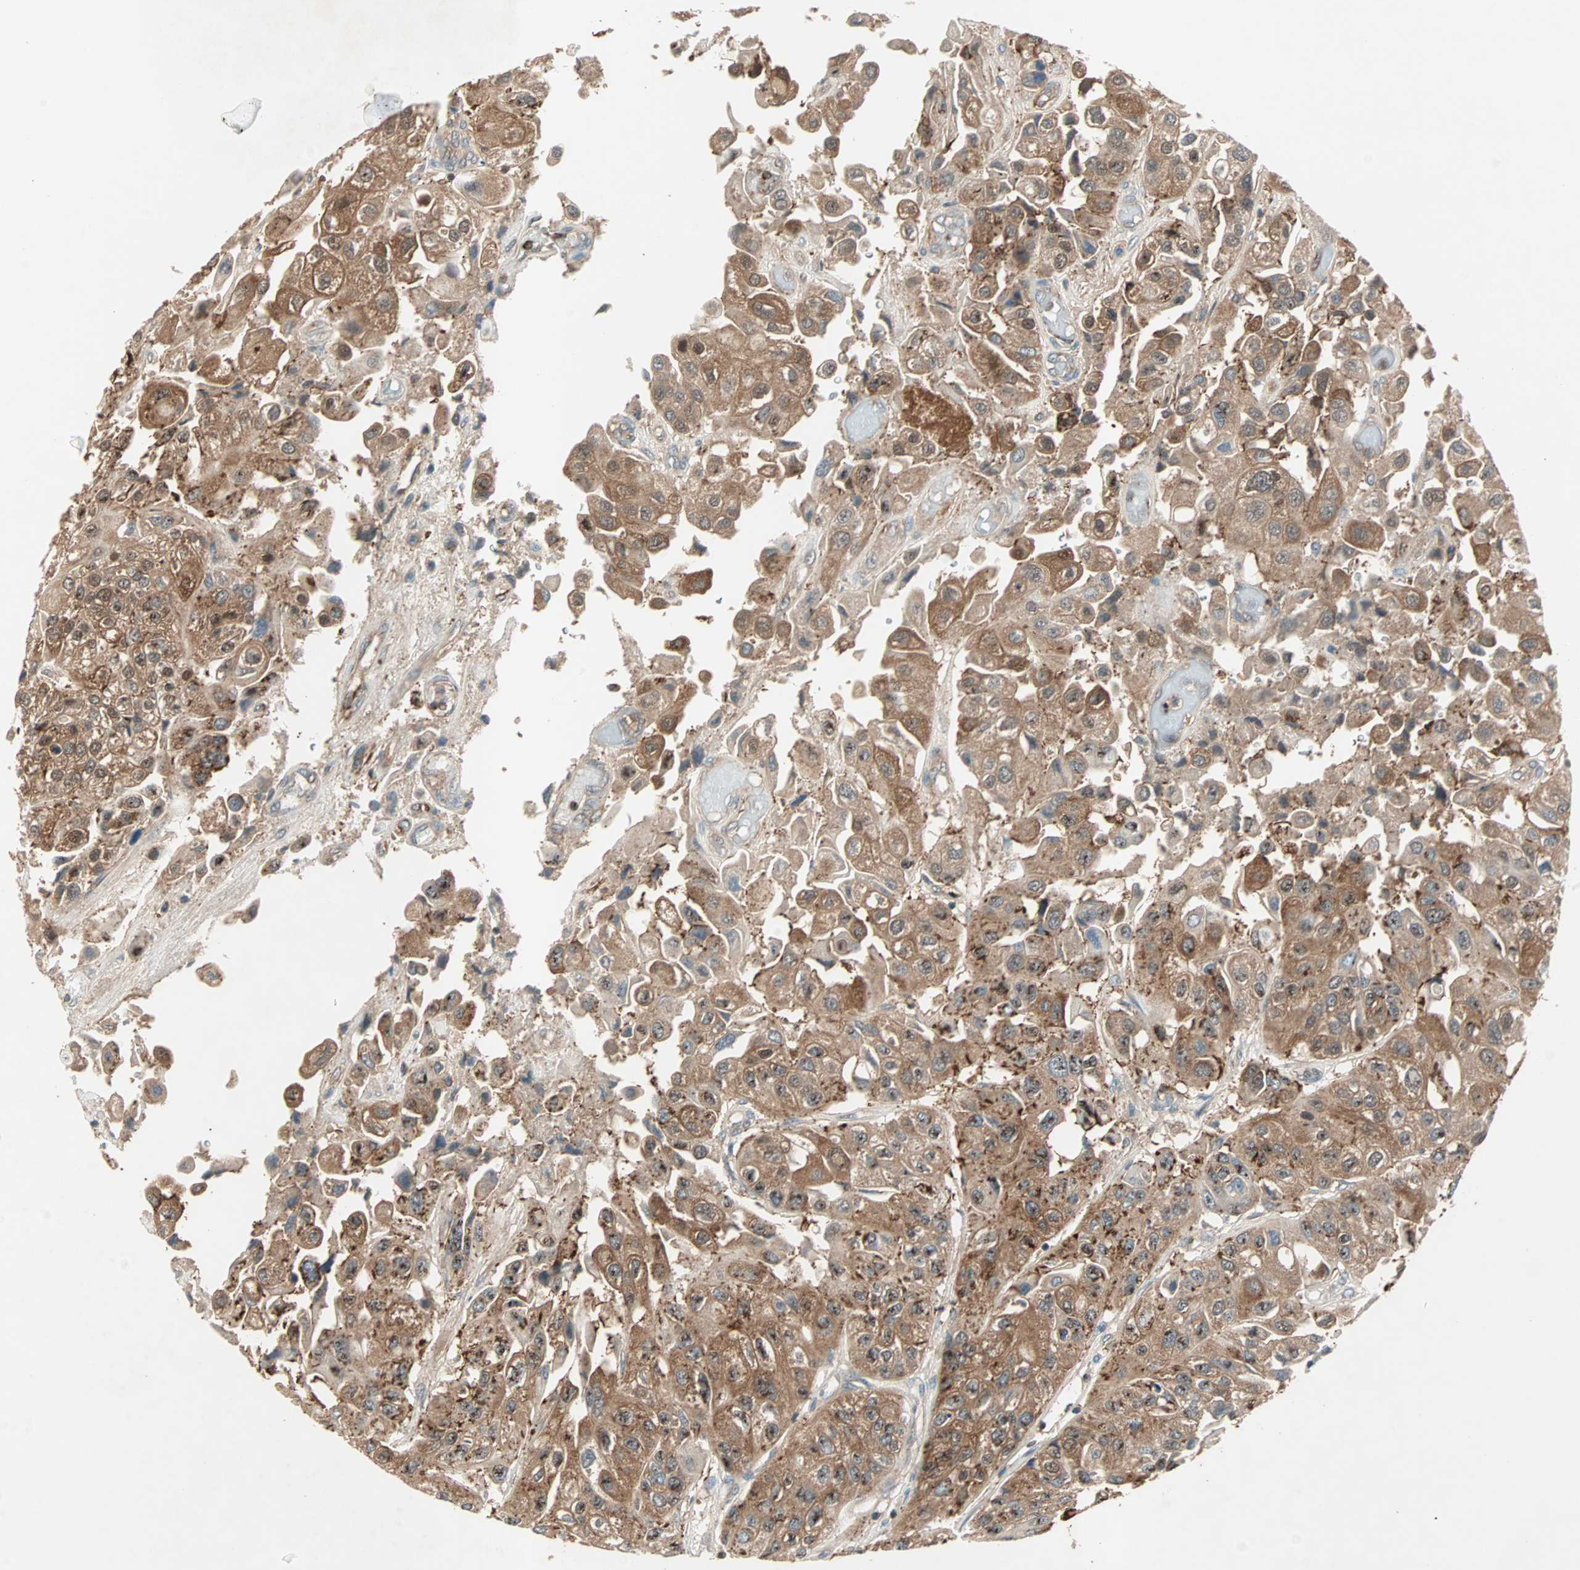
{"staining": {"intensity": "moderate", "quantity": ">75%", "location": "cytoplasmic/membranous"}, "tissue": "urothelial cancer", "cell_type": "Tumor cells", "image_type": "cancer", "snomed": [{"axis": "morphology", "description": "Urothelial carcinoma, High grade"}, {"axis": "topography", "description": "Urinary bladder"}], "caption": "Urothelial cancer stained with a protein marker shows moderate staining in tumor cells.", "gene": "TEC", "patient": {"sex": "female", "age": 64}}